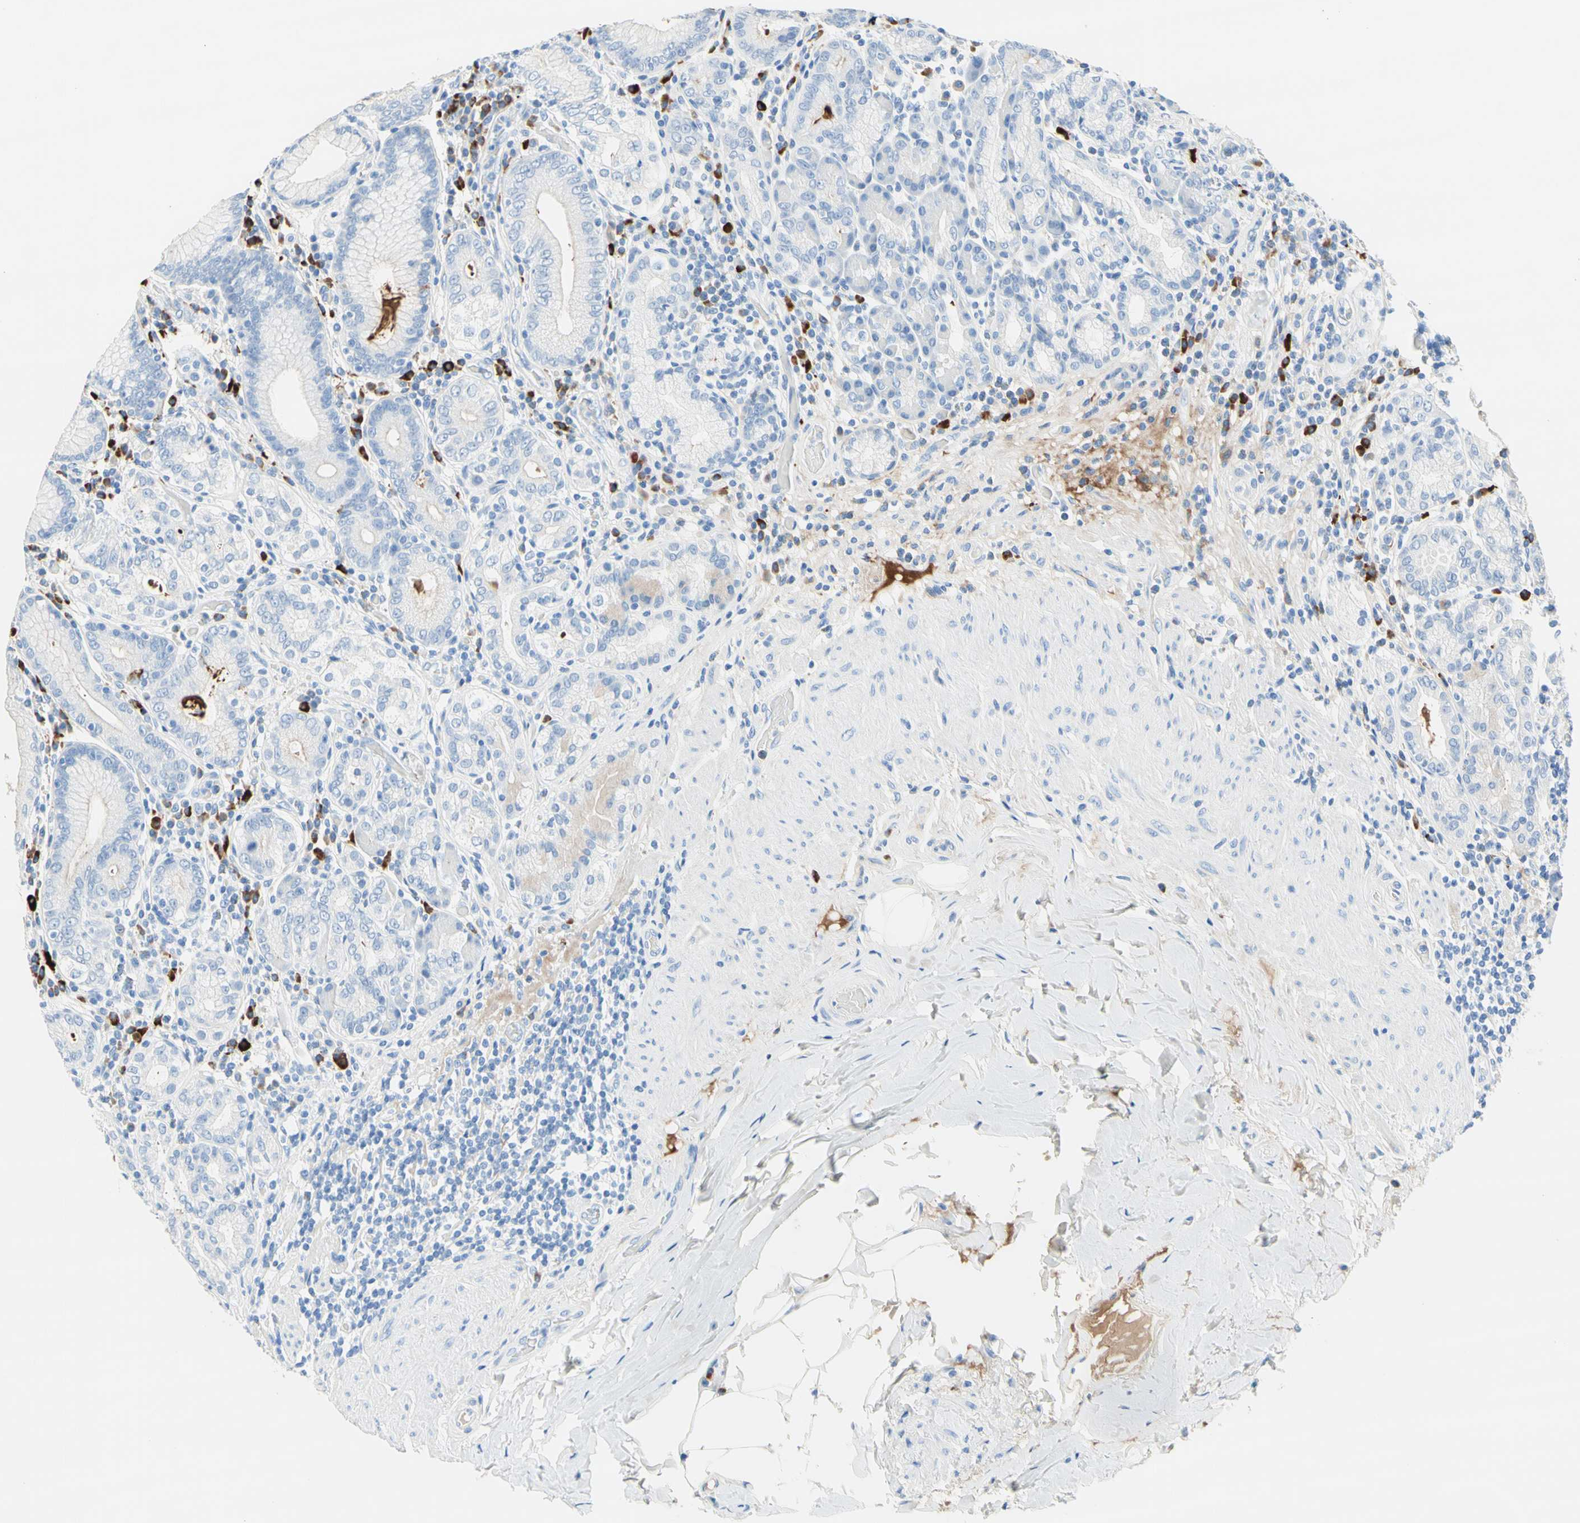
{"staining": {"intensity": "negative", "quantity": "none", "location": "none"}, "tissue": "stomach", "cell_type": "Glandular cells", "image_type": "normal", "snomed": [{"axis": "morphology", "description": "Normal tissue, NOS"}, {"axis": "topography", "description": "Stomach, lower"}], "caption": "Glandular cells are negative for brown protein staining in normal stomach. Brightfield microscopy of immunohistochemistry (IHC) stained with DAB (3,3'-diaminobenzidine) (brown) and hematoxylin (blue), captured at high magnification.", "gene": "IL6ST", "patient": {"sex": "female", "age": 76}}